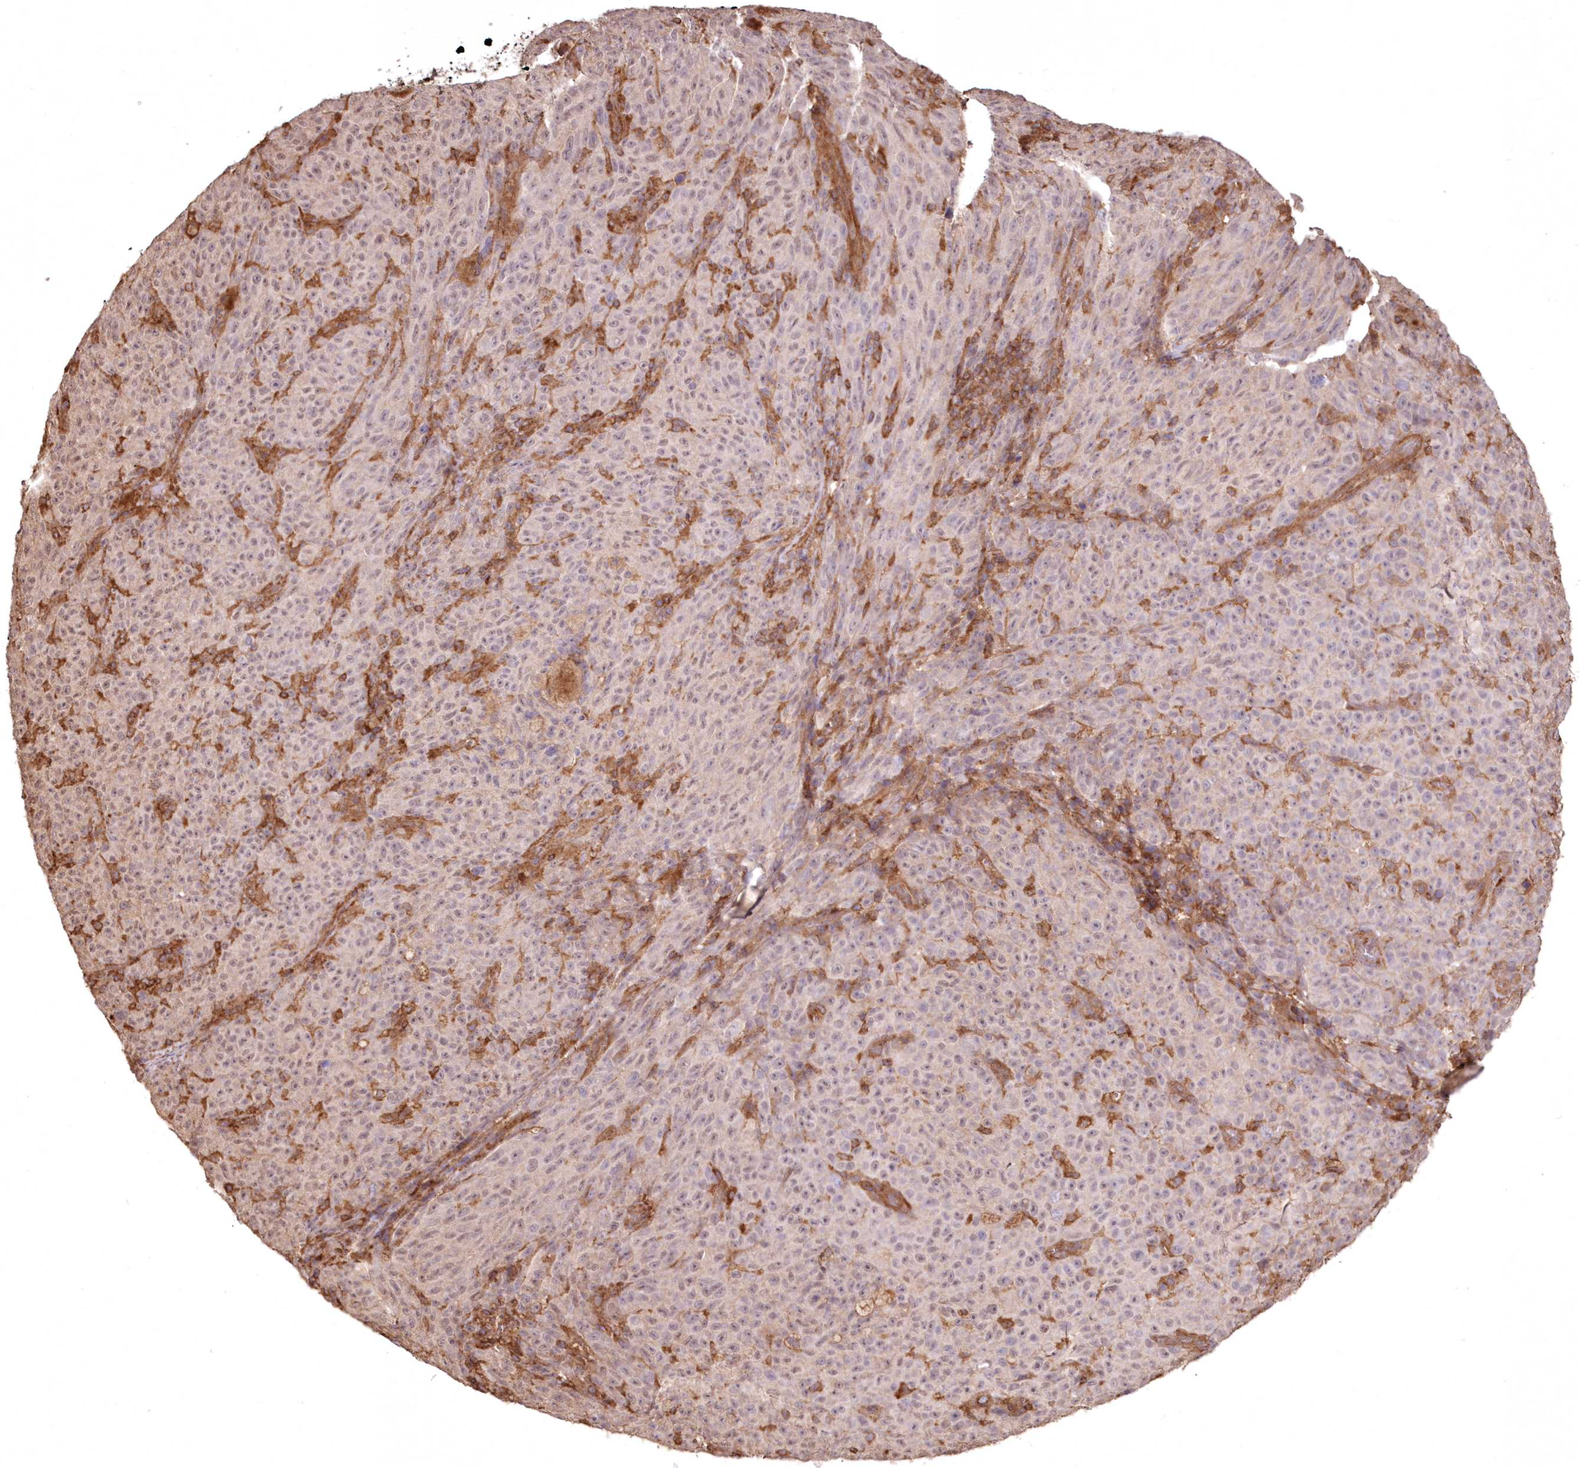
{"staining": {"intensity": "negative", "quantity": "none", "location": "none"}, "tissue": "melanoma", "cell_type": "Tumor cells", "image_type": "cancer", "snomed": [{"axis": "morphology", "description": "Malignant melanoma, NOS"}, {"axis": "topography", "description": "Skin"}], "caption": "A photomicrograph of melanoma stained for a protein displays no brown staining in tumor cells.", "gene": "TMEM139", "patient": {"sex": "female", "age": 82}}